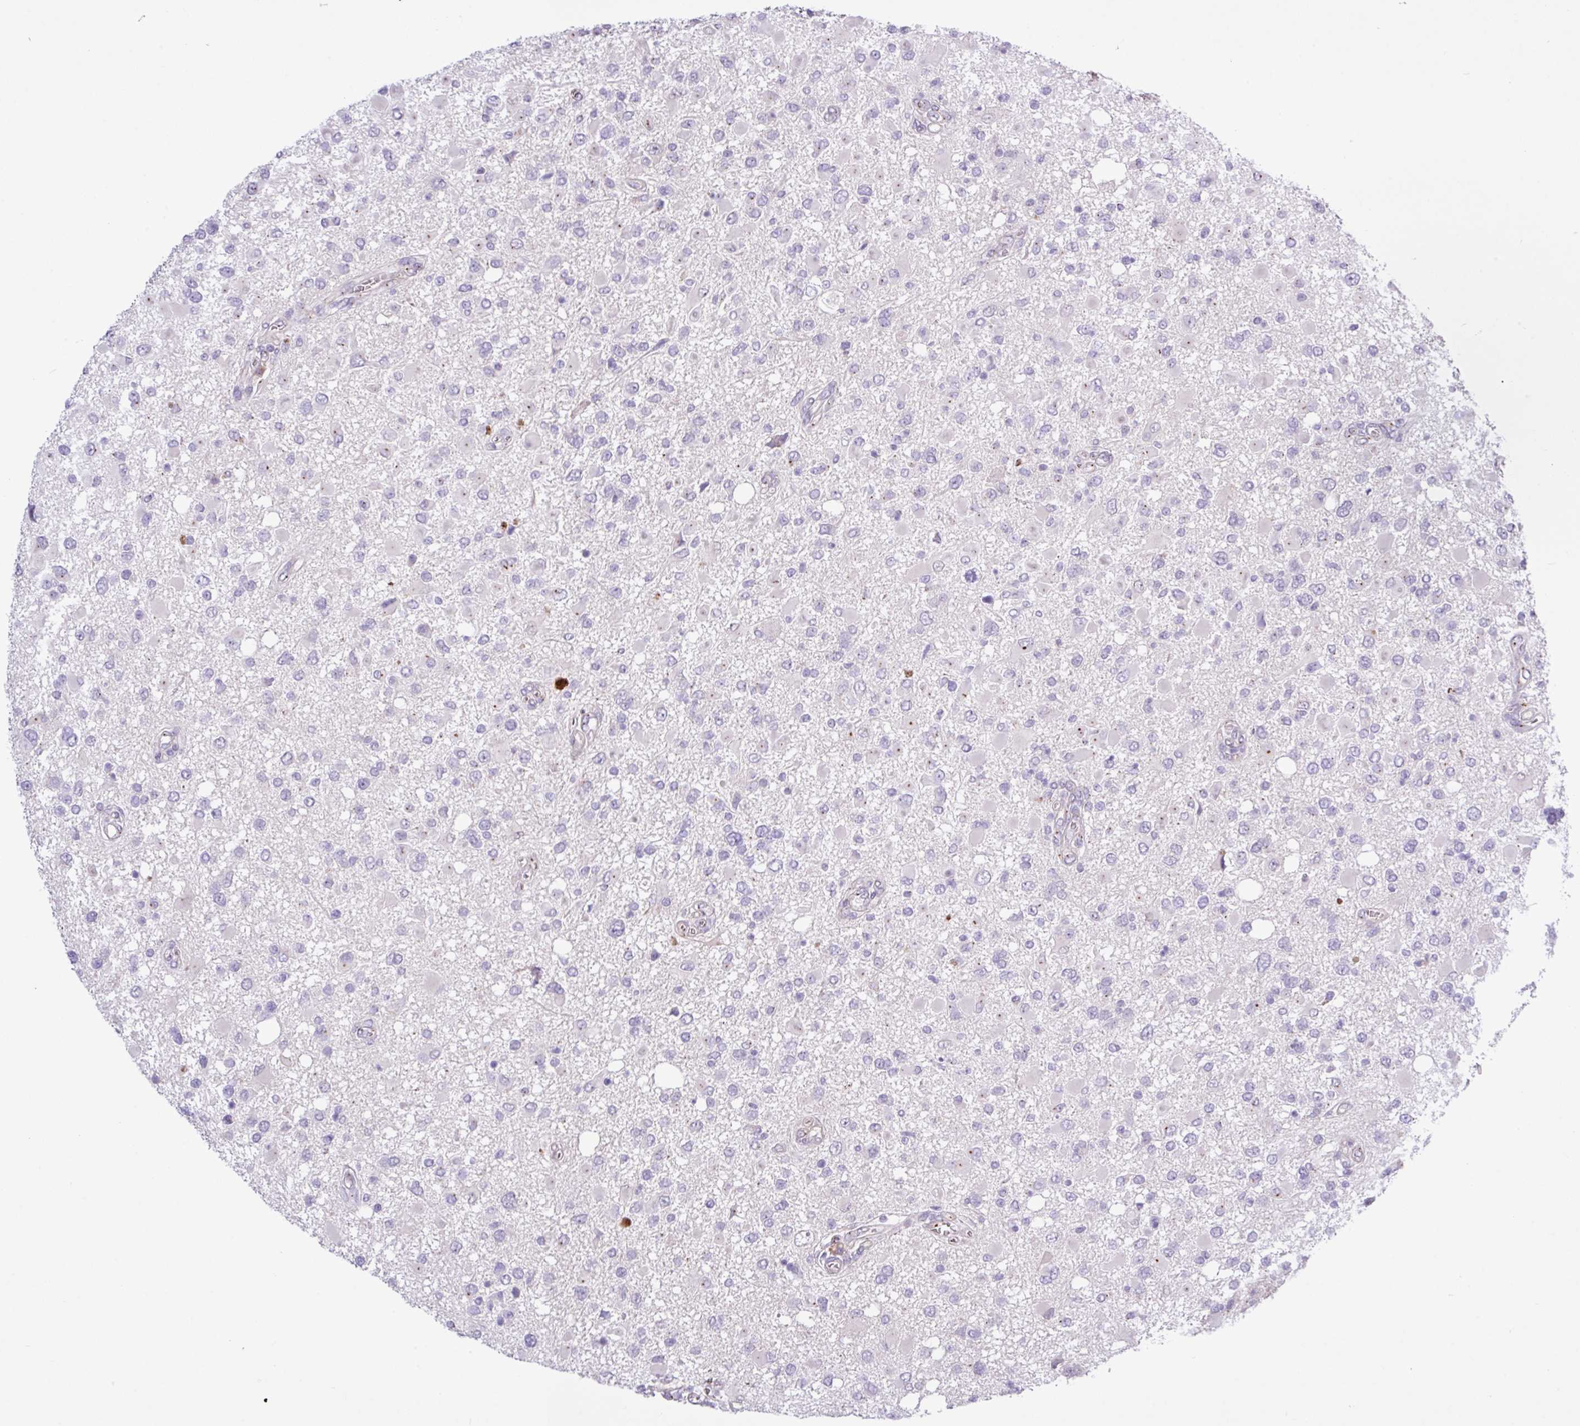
{"staining": {"intensity": "negative", "quantity": "none", "location": "none"}, "tissue": "glioma", "cell_type": "Tumor cells", "image_type": "cancer", "snomed": [{"axis": "morphology", "description": "Glioma, malignant, High grade"}, {"axis": "topography", "description": "Brain"}], "caption": "Image shows no protein staining in tumor cells of glioma tissue. (Brightfield microscopy of DAB immunohistochemistry at high magnification).", "gene": "SPINK8", "patient": {"sex": "male", "age": 53}}